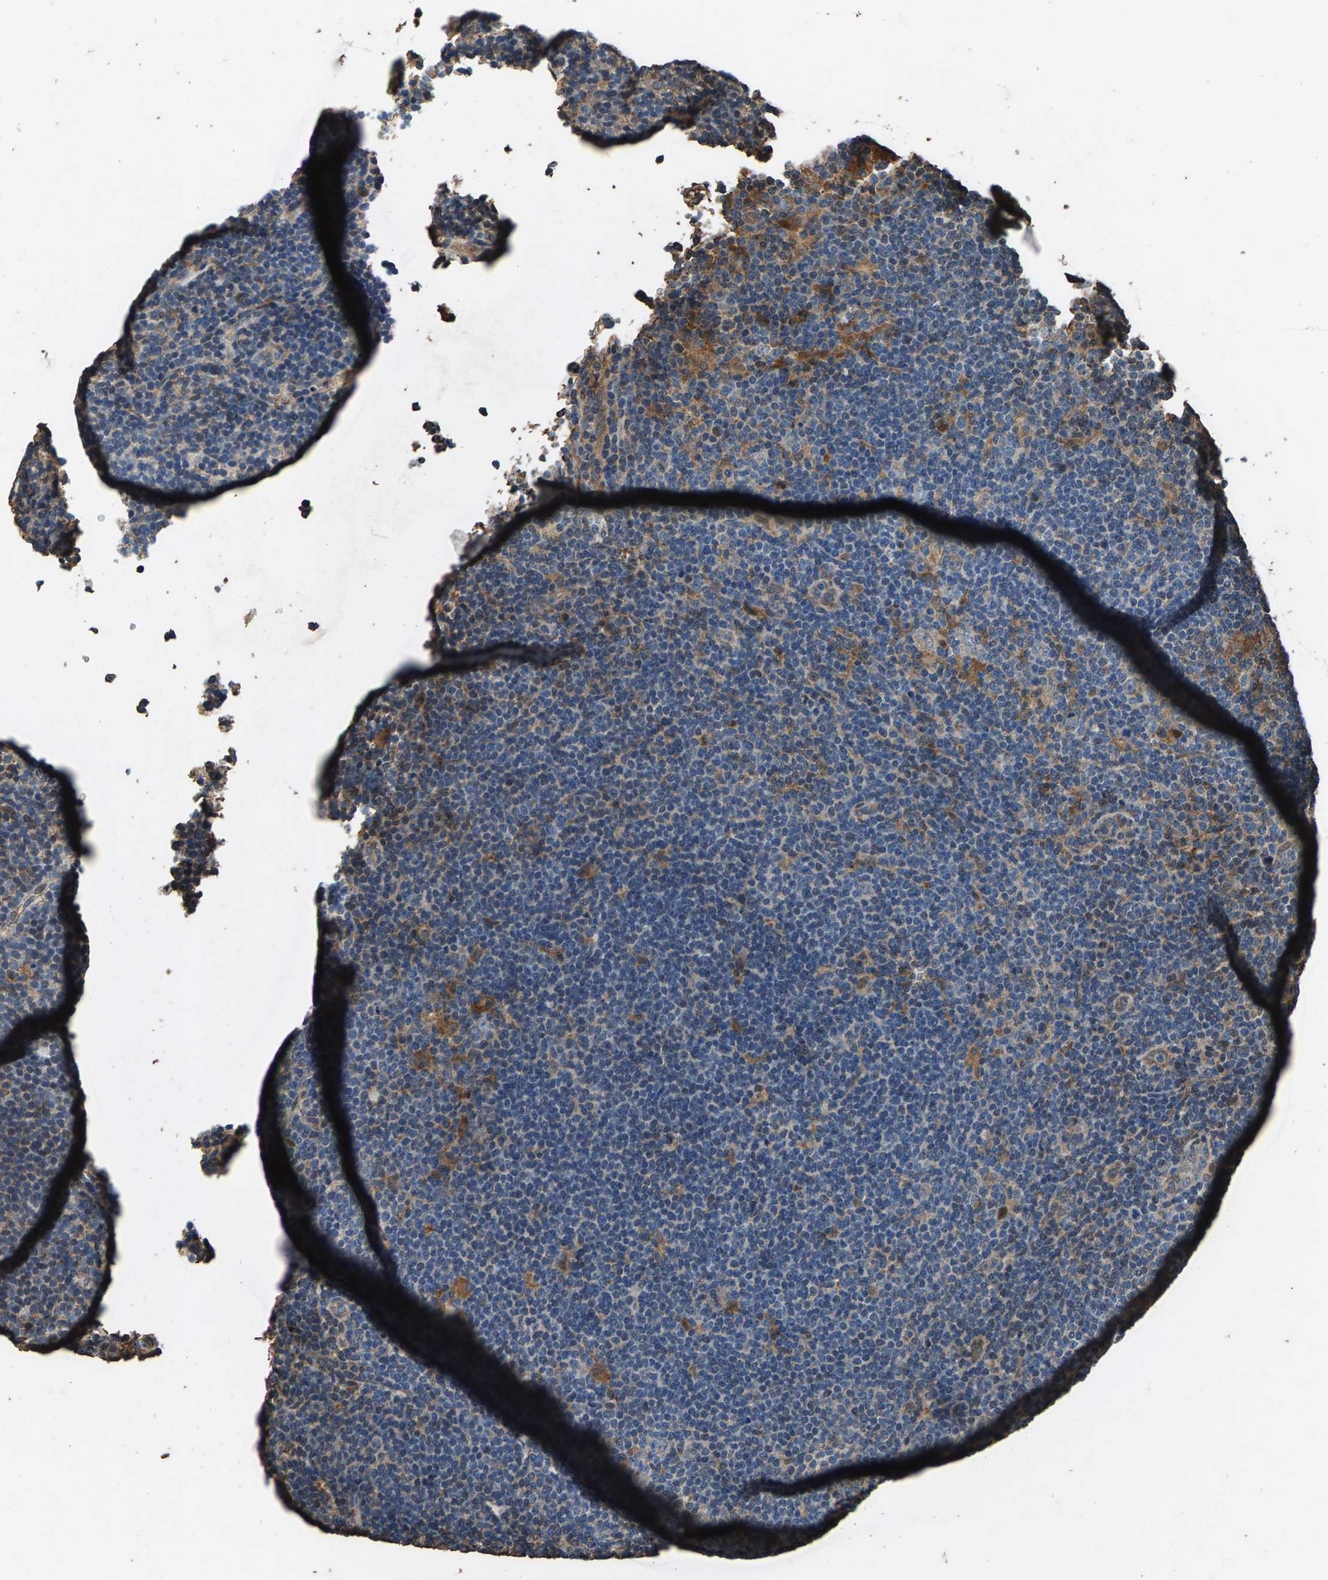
{"staining": {"intensity": "moderate", "quantity": ">75%", "location": "cytoplasmic/membranous"}, "tissue": "lymphoma", "cell_type": "Tumor cells", "image_type": "cancer", "snomed": [{"axis": "morphology", "description": "Hodgkin's disease, NOS"}, {"axis": "topography", "description": "Lymph node"}], "caption": "DAB immunohistochemical staining of lymphoma exhibits moderate cytoplasmic/membranous protein positivity in about >75% of tumor cells.", "gene": "MRPL27", "patient": {"sex": "female", "age": 57}}